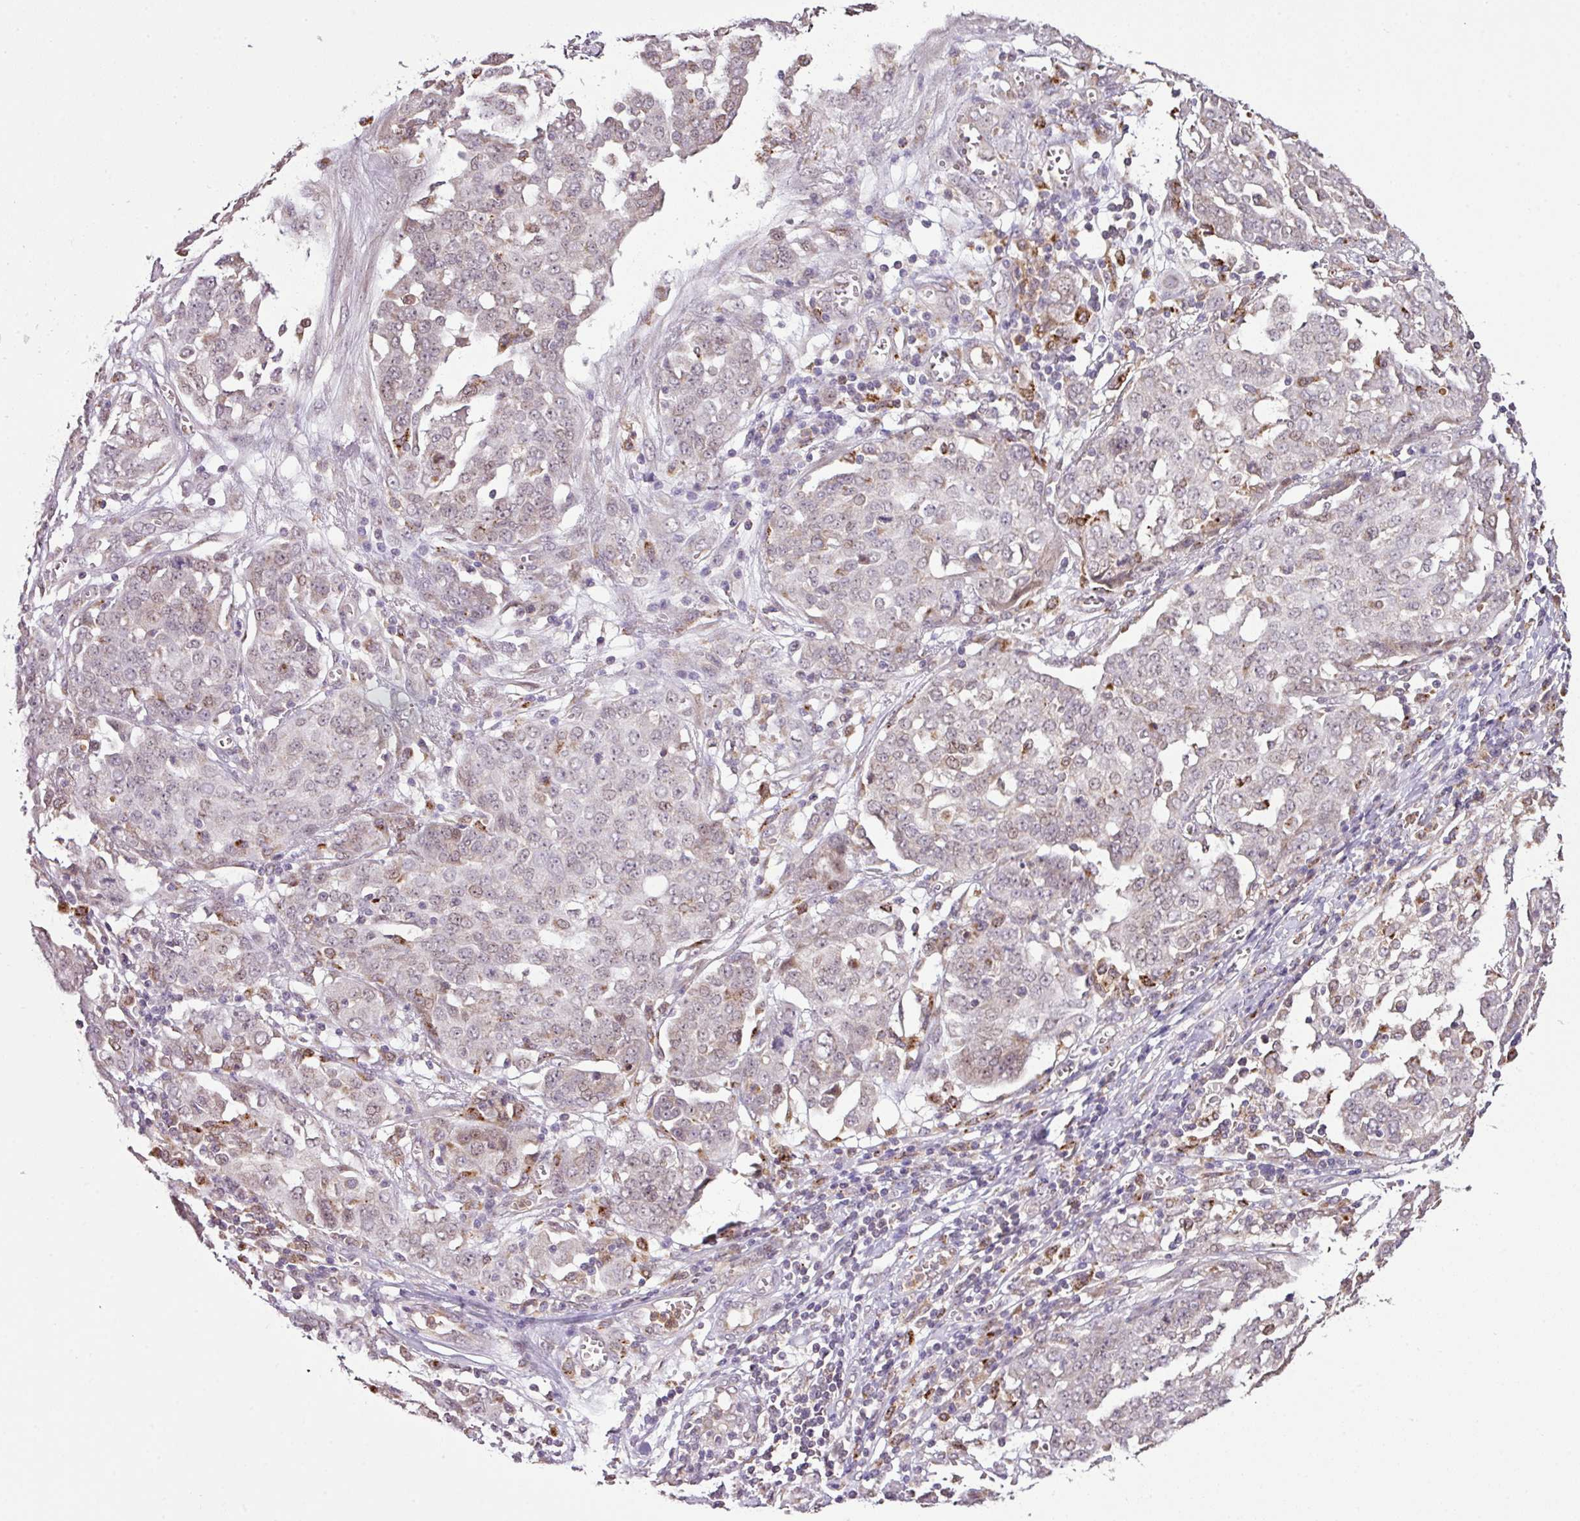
{"staining": {"intensity": "weak", "quantity": "<25%", "location": "cytoplasmic/membranous"}, "tissue": "ovarian cancer", "cell_type": "Tumor cells", "image_type": "cancer", "snomed": [{"axis": "morphology", "description": "Cystadenocarcinoma, serous, NOS"}, {"axis": "topography", "description": "Soft tissue"}, {"axis": "topography", "description": "Ovary"}], "caption": "This photomicrograph is of serous cystadenocarcinoma (ovarian) stained with IHC to label a protein in brown with the nuclei are counter-stained blue. There is no expression in tumor cells.", "gene": "SMCO4", "patient": {"sex": "female", "age": 57}}